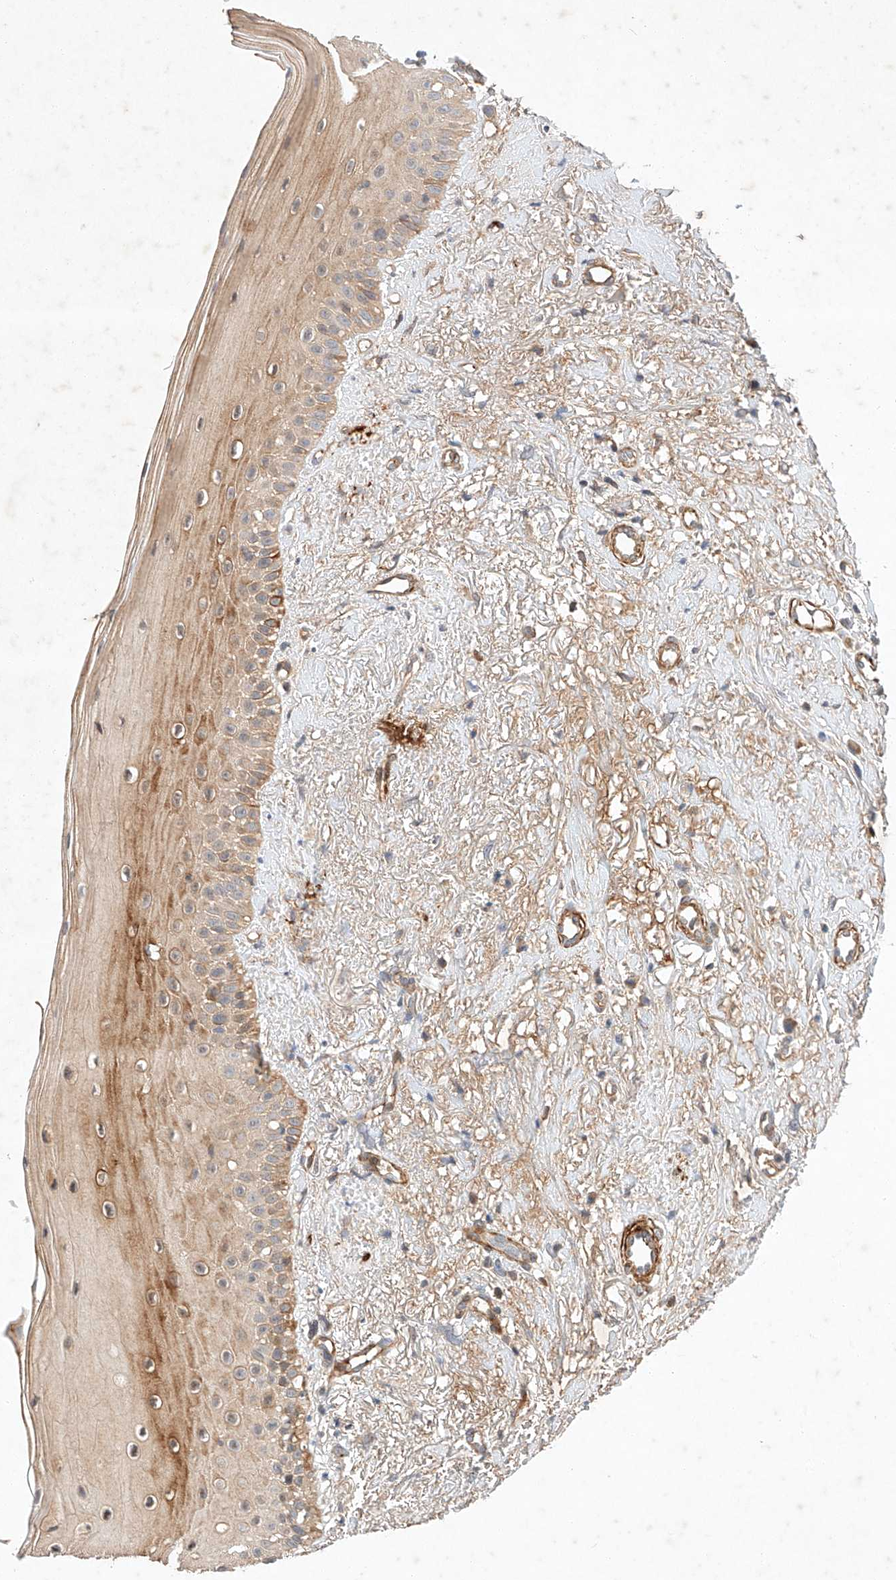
{"staining": {"intensity": "strong", "quantity": "<25%", "location": "cytoplasmic/membranous"}, "tissue": "oral mucosa", "cell_type": "Squamous epithelial cells", "image_type": "normal", "snomed": [{"axis": "morphology", "description": "Normal tissue, NOS"}, {"axis": "topography", "description": "Oral tissue"}], "caption": "Protein positivity by immunohistochemistry (IHC) exhibits strong cytoplasmic/membranous staining in about <25% of squamous epithelial cells in normal oral mucosa. (DAB (3,3'-diaminobenzidine) IHC with brightfield microscopy, high magnification).", "gene": "ARHGAP33", "patient": {"sex": "female", "age": 63}}